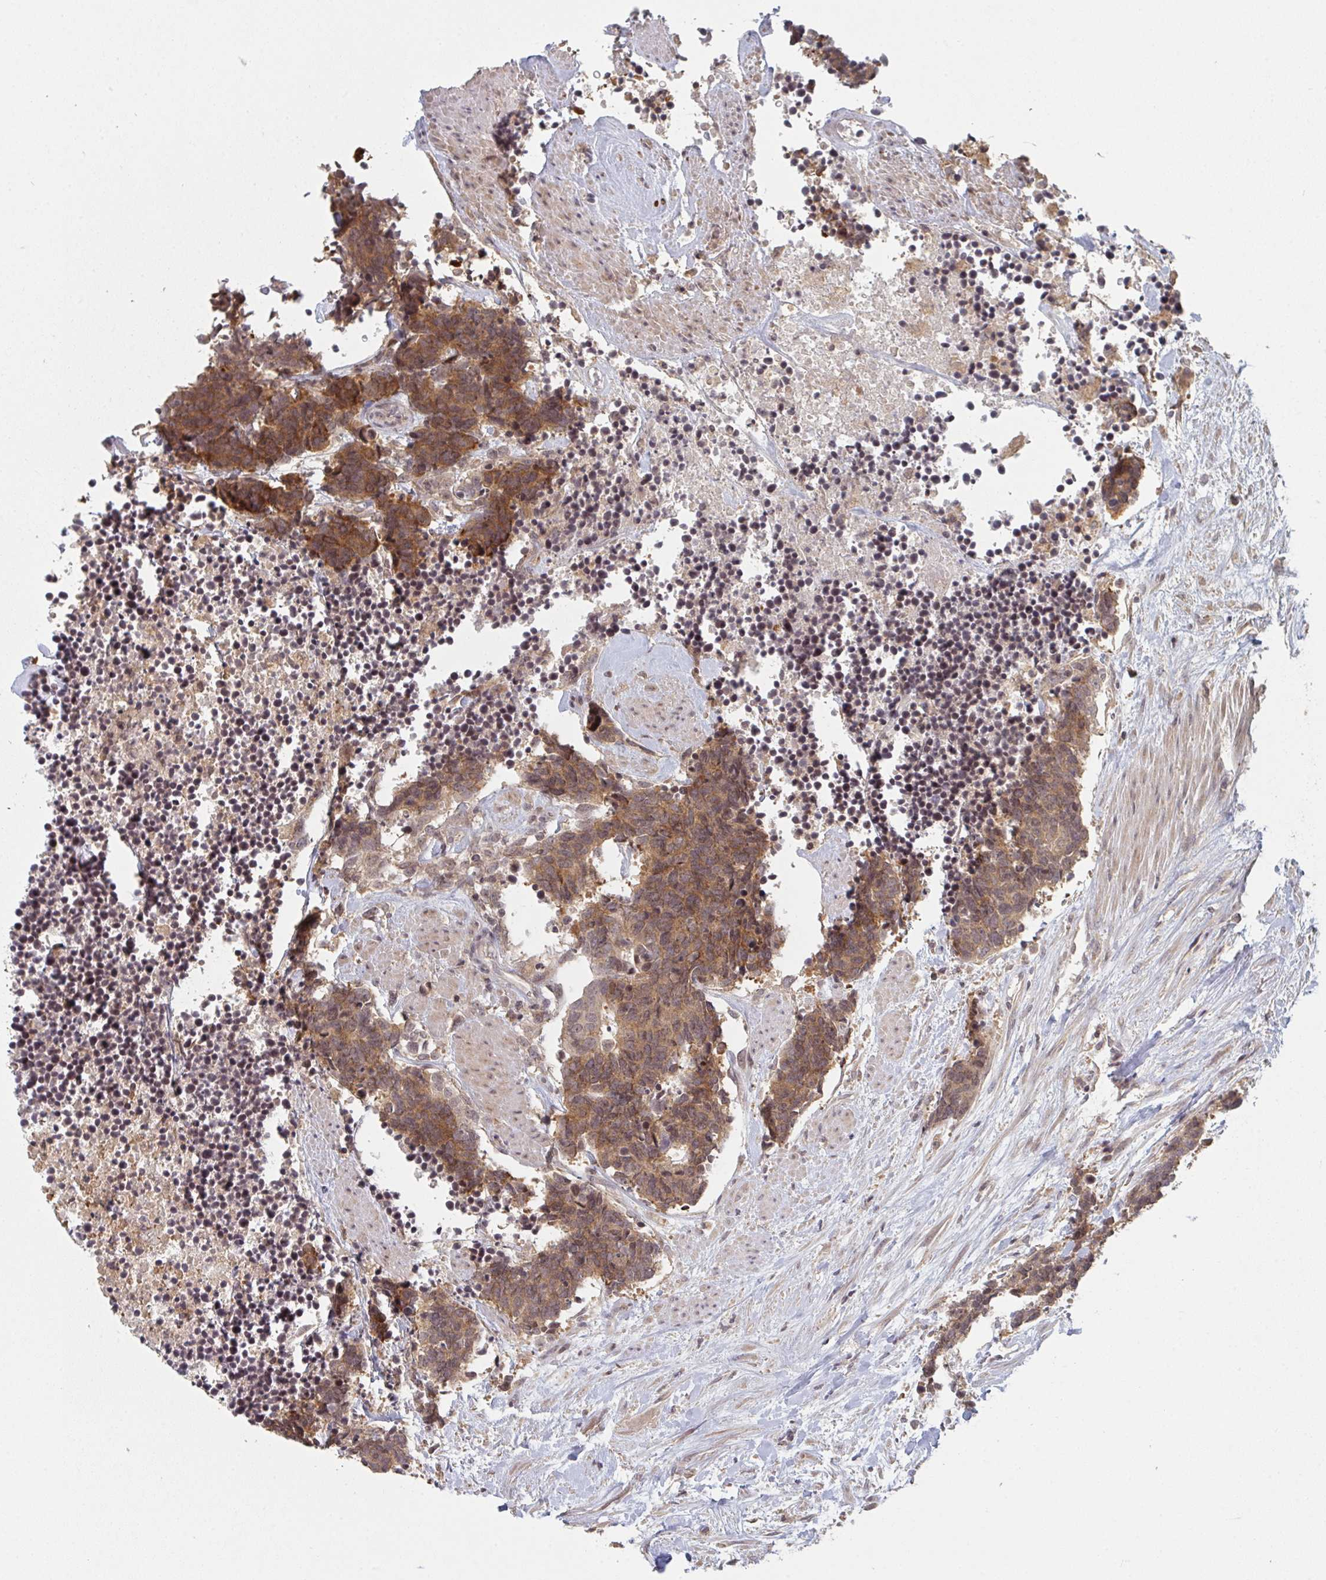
{"staining": {"intensity": "moderate", "quantity": ">75%", "location": "cytoplasmic/membranous"}, "tissue": "carcinoid", "cell_type": "Tumor cells", "image_type": "cancer", "snomed": [{"axis": "morphology", "description": "Carcinoma, NOS"}, {"axis": "morphology", "description": "Carcinoid, malignant, NOS"}, {"axis": "topography", "description": "Prostate"}], "caption": "DAB immunohistochemical staining of human carcinoid (malignant) demonstrates moderate cytoplasmic/membranous protein positivity in approximately >75% of tumor cells.", "gene": "DCST1", "patient": {"sex": "male", "age": 57}}